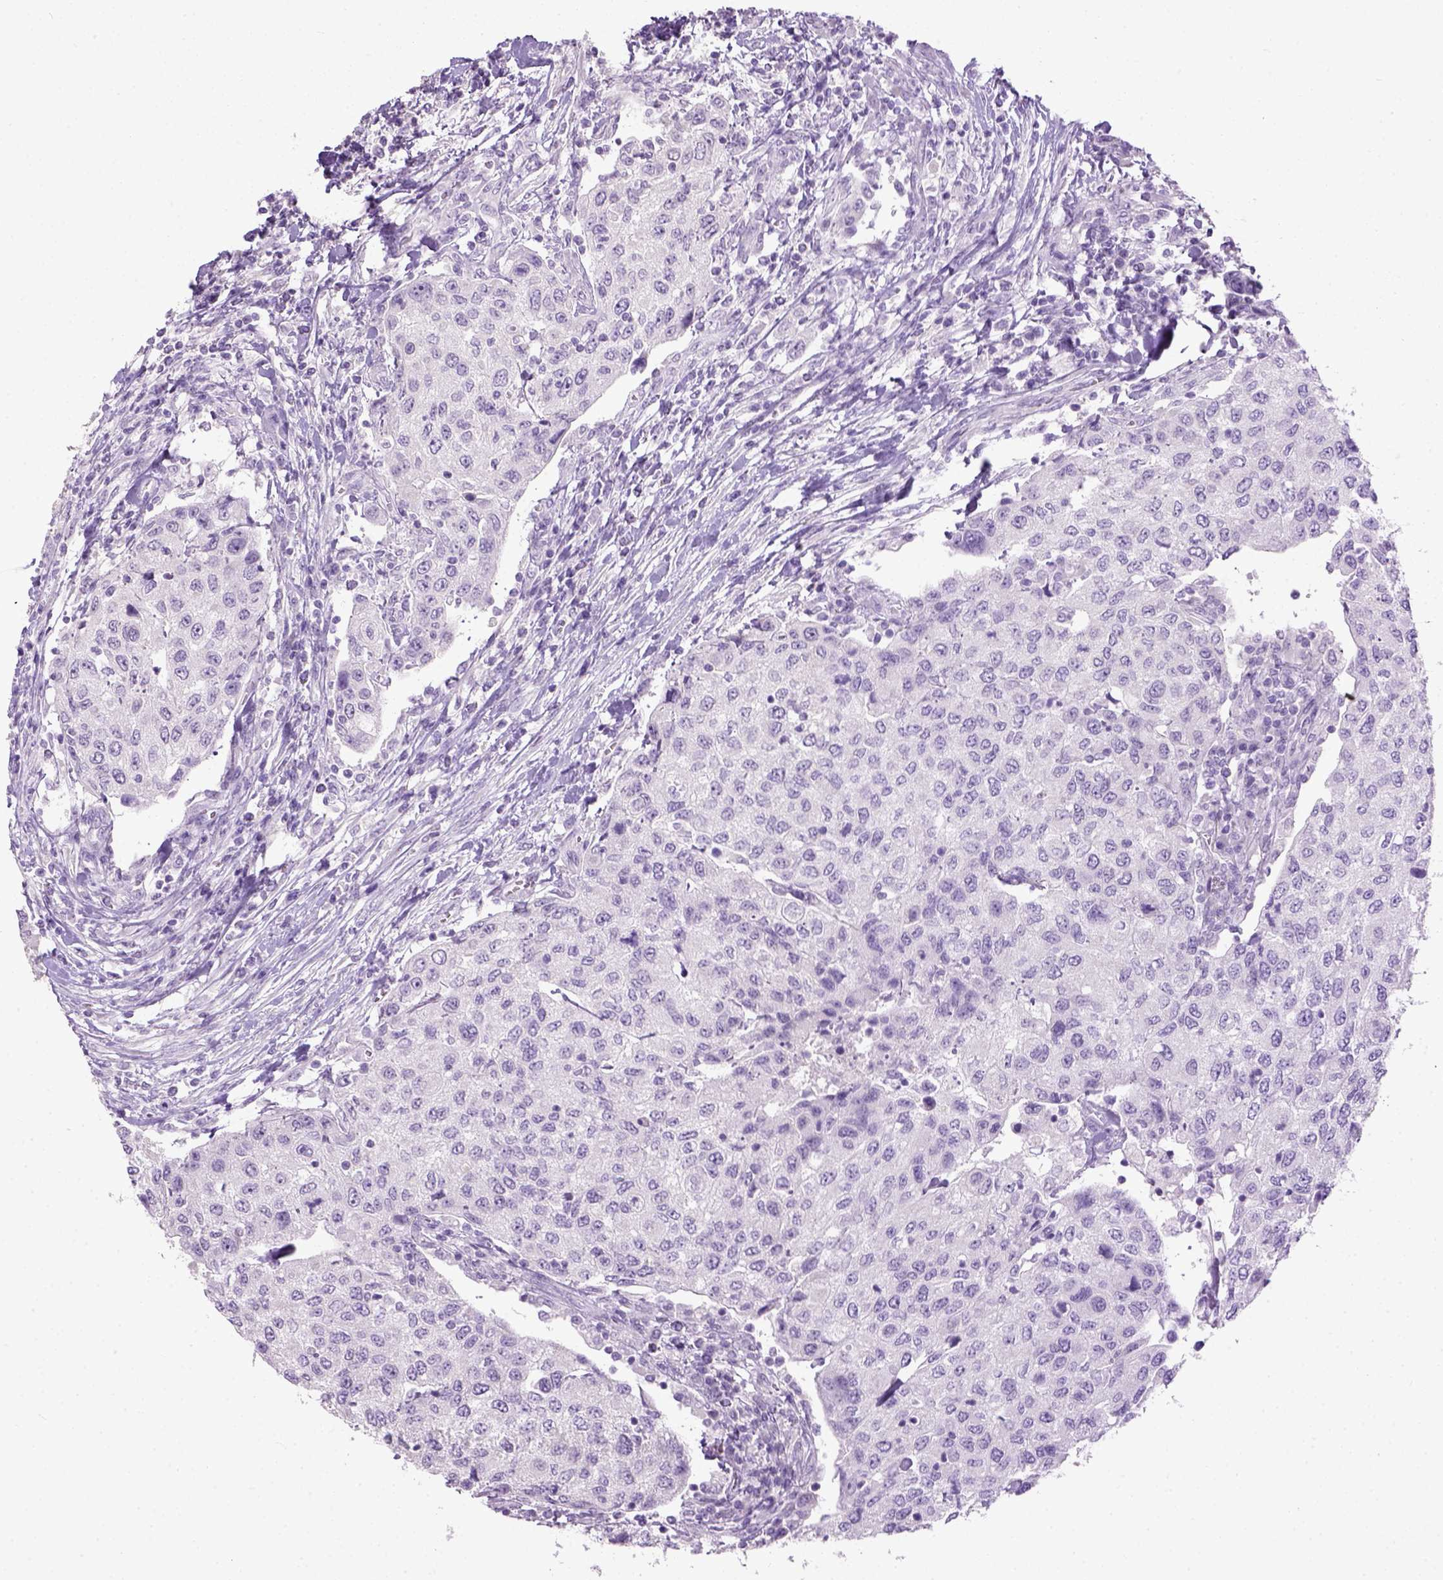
{"staining": {"intensity": "negative", "quantity": "none", "location": "none"}, "tissue": "urothelial cancer", "cell_type": "Tumor cells", "image_type": "cancer", "snomed": [{"axis": "morphology", "description": "Urothelial carcinoma, High grade"}, {"axis": "topography", "description": "Urinary bladder"}], "caption": "This micrograph is of urothelial cancer stained with immunohistochemistry to label a protein in brown with the nuclei are counter-stained blue. There is no staining in tumor cells.", "gene": "CYP24A1", "patient": {"sex": "female", "age": 78}}